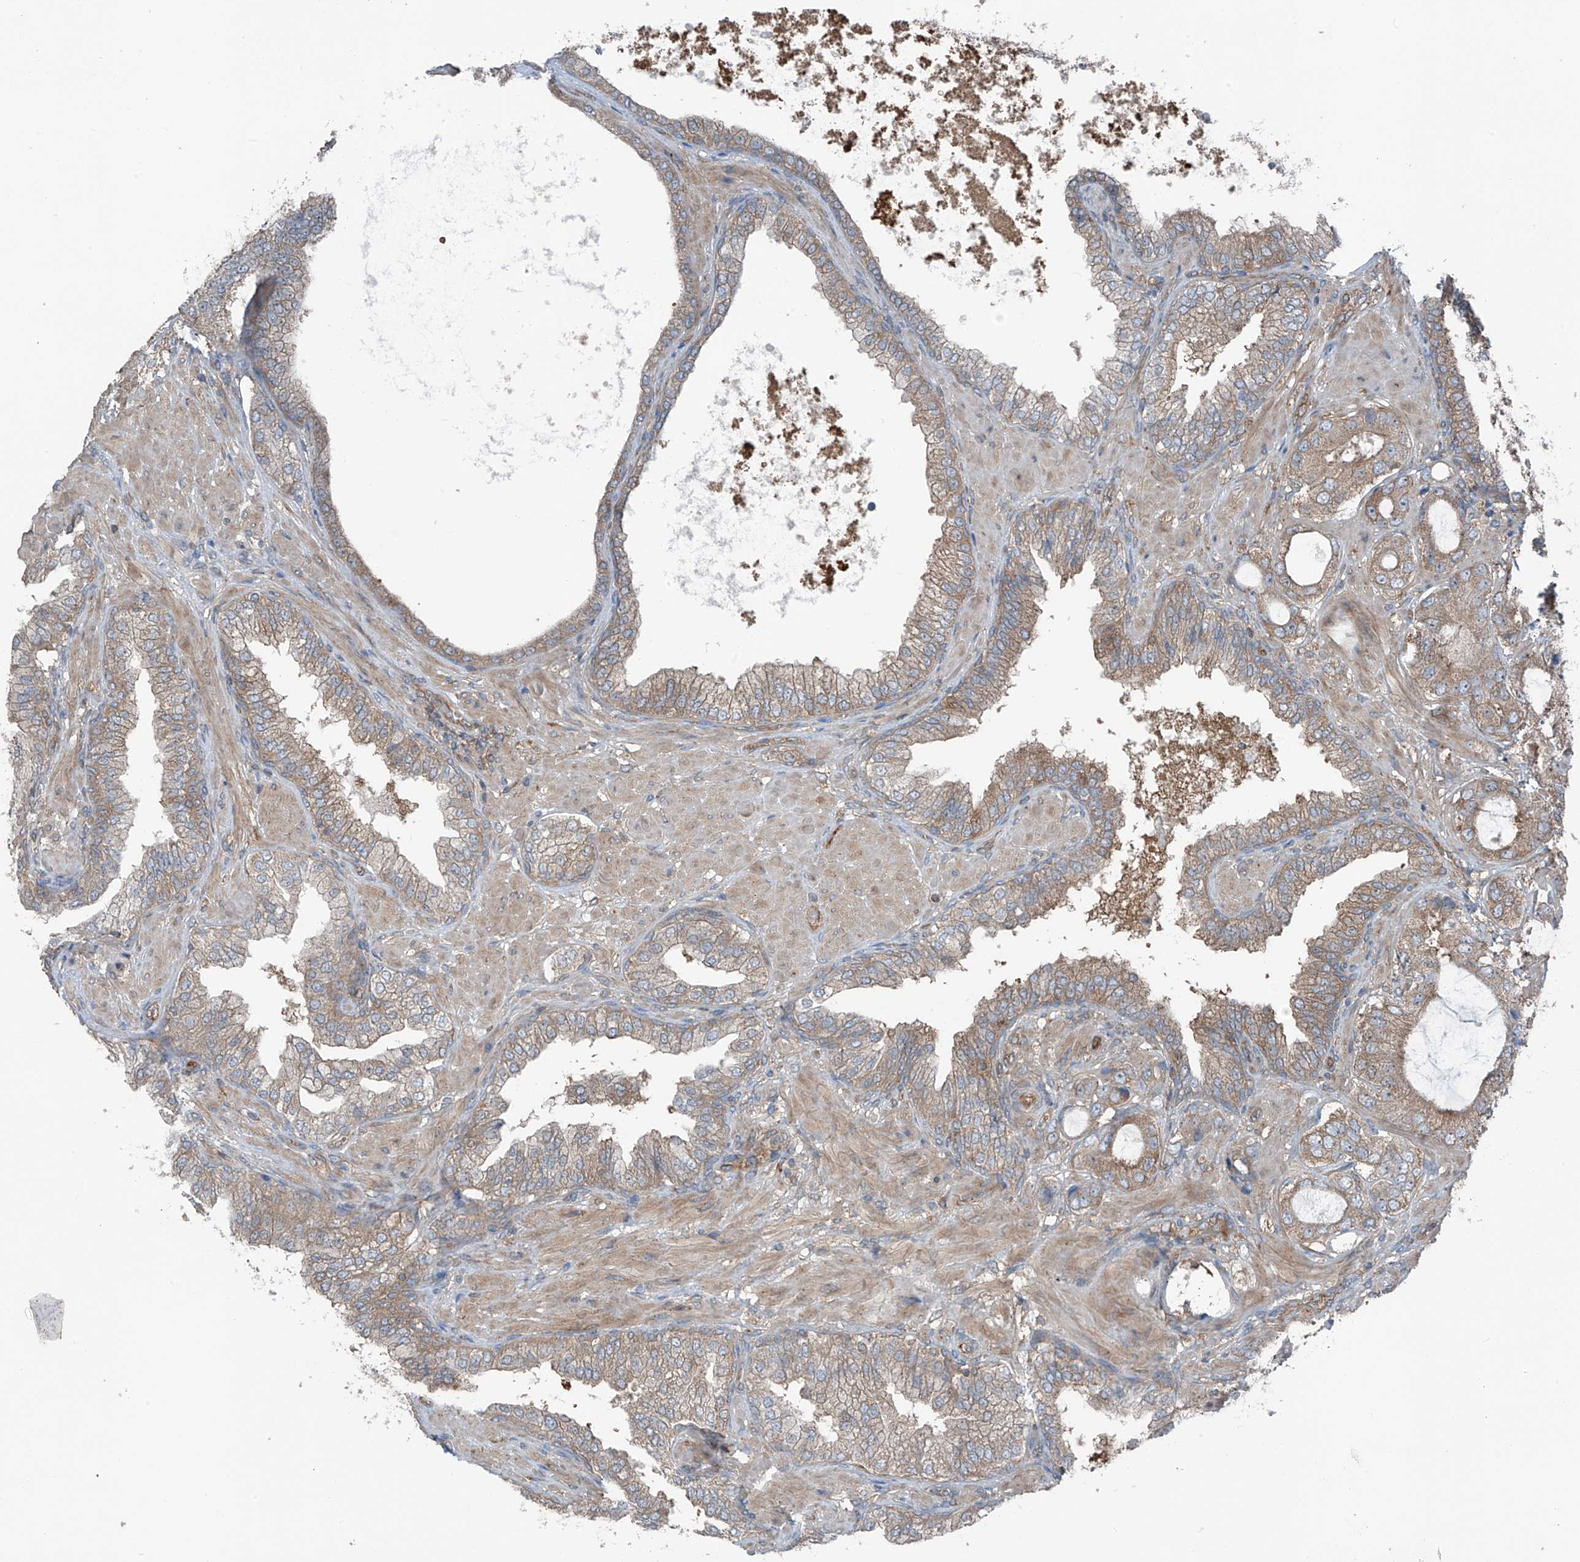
{"staining": {"intensity": "moderate", "quantity": "25%-75%", "location": "cytoplasmic/membranous"}, "tissue": "prostate cancer", "cell_type": "Tumor cells", "image_type": "cancer", "snomed": [{"axis": "morphology", "description": "Adenocarcinoma, High grade"}, {"axis": "topography", "description": "Prostate"}], "caption": "Prostate cancer tissue displays moderate cytoplasmic/membranous positivity in approximately 25%-75% of tumor cells, visualized by immunohistochemistry.", "gene": "TXNDC9", "patient": {"sex": "male", "age": 59}}